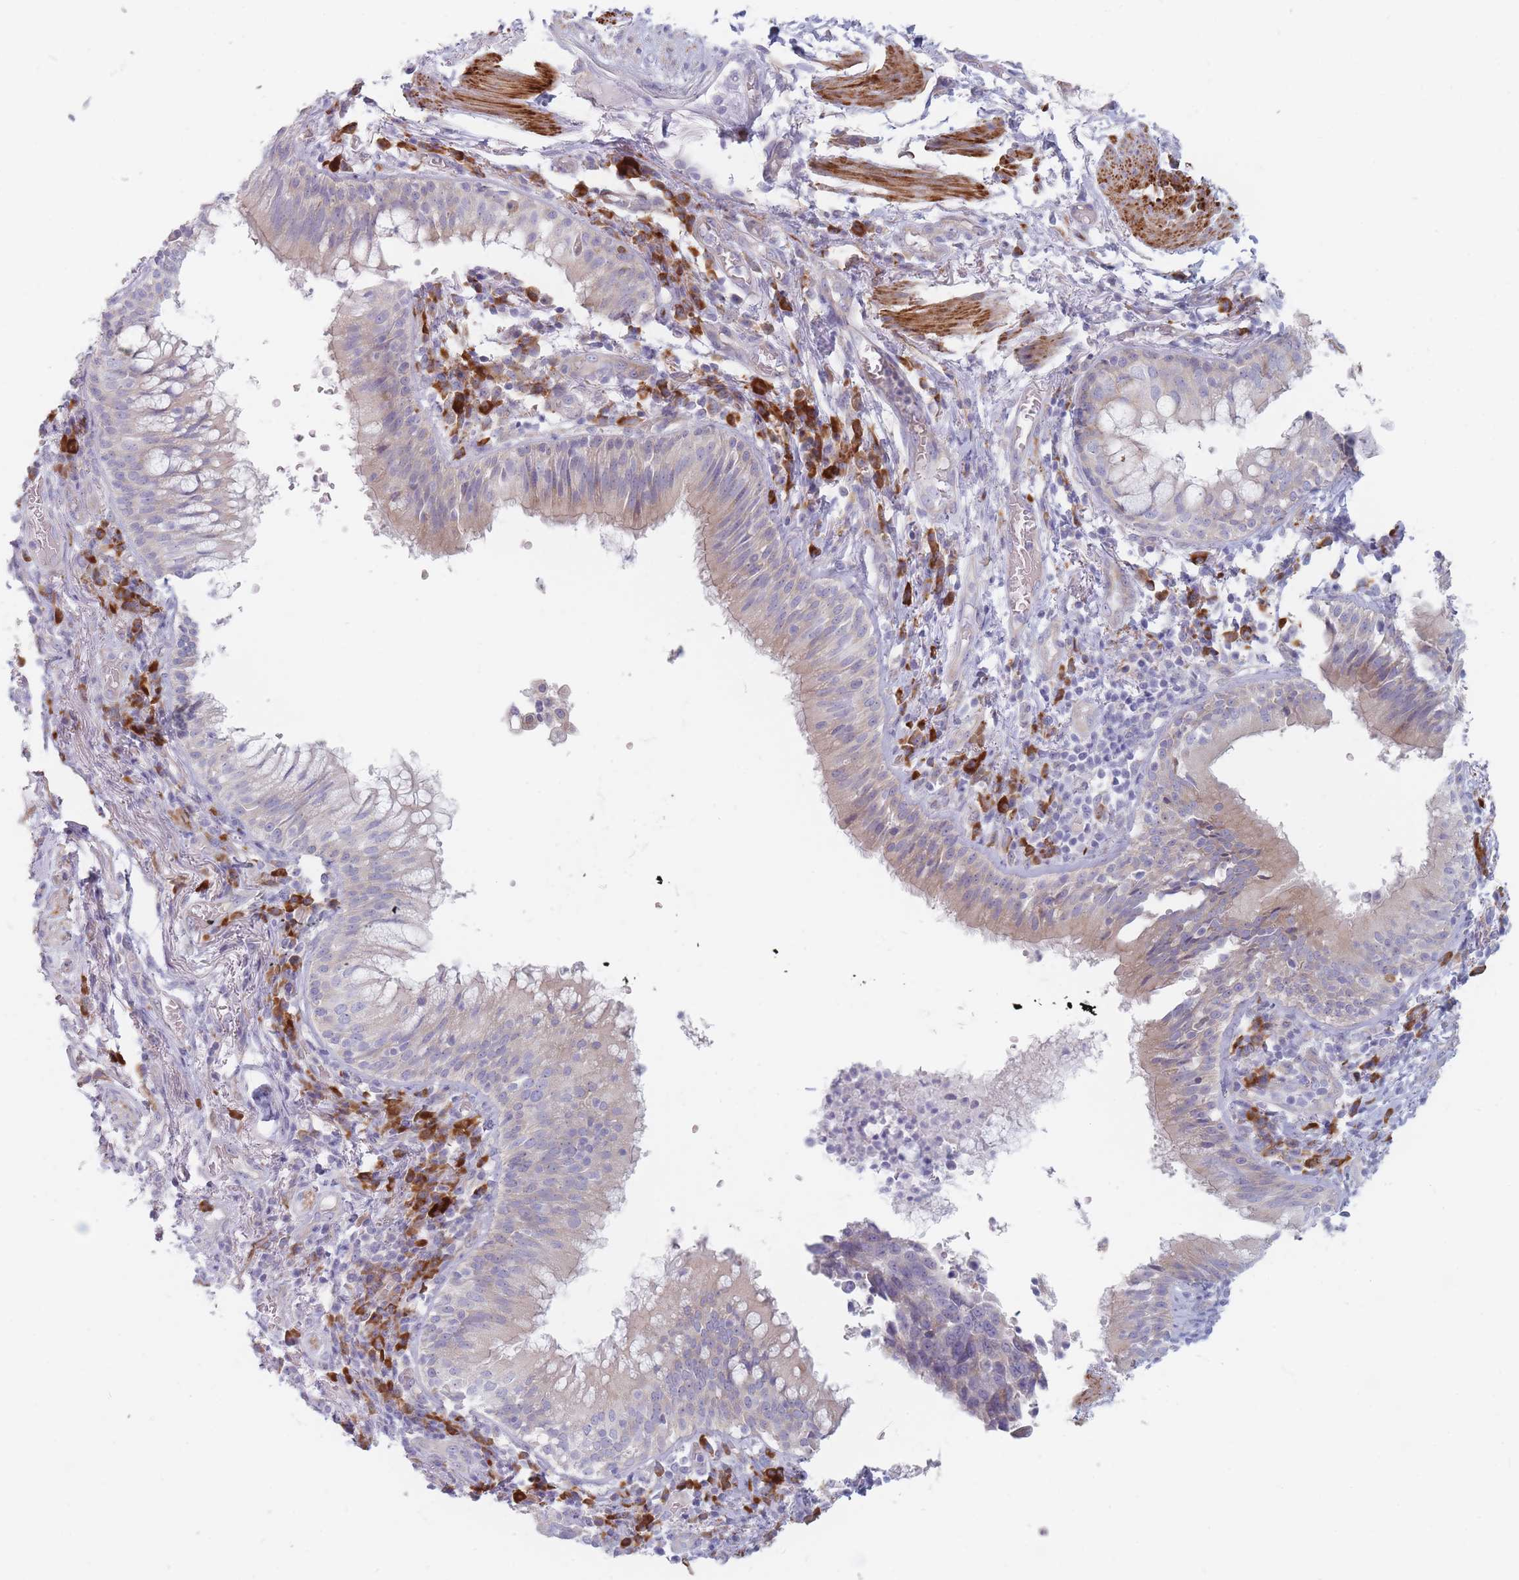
{"staining": {"intensity": "negative", "quantity": "none", "location": "none"}, "tissue": "adipose tissue", "cell_type": "Adipocytes", "image_type": "normal", "snomed": [{"axis": "morphology", "description": "Normal tissue, NOS"}, {"axis": "topography", "description": "Cartilage tissue"}, {"axis": "topography", "description": "Bronchus"}], "caption": "Adipocytes are negative for brown protein staining in unremarkable adipose tissue. (Immunohistochemistry, brightfield microscopy, high magnification).", "gene": "ERBIN", "patient": {"sex": "male", "age": 56}}